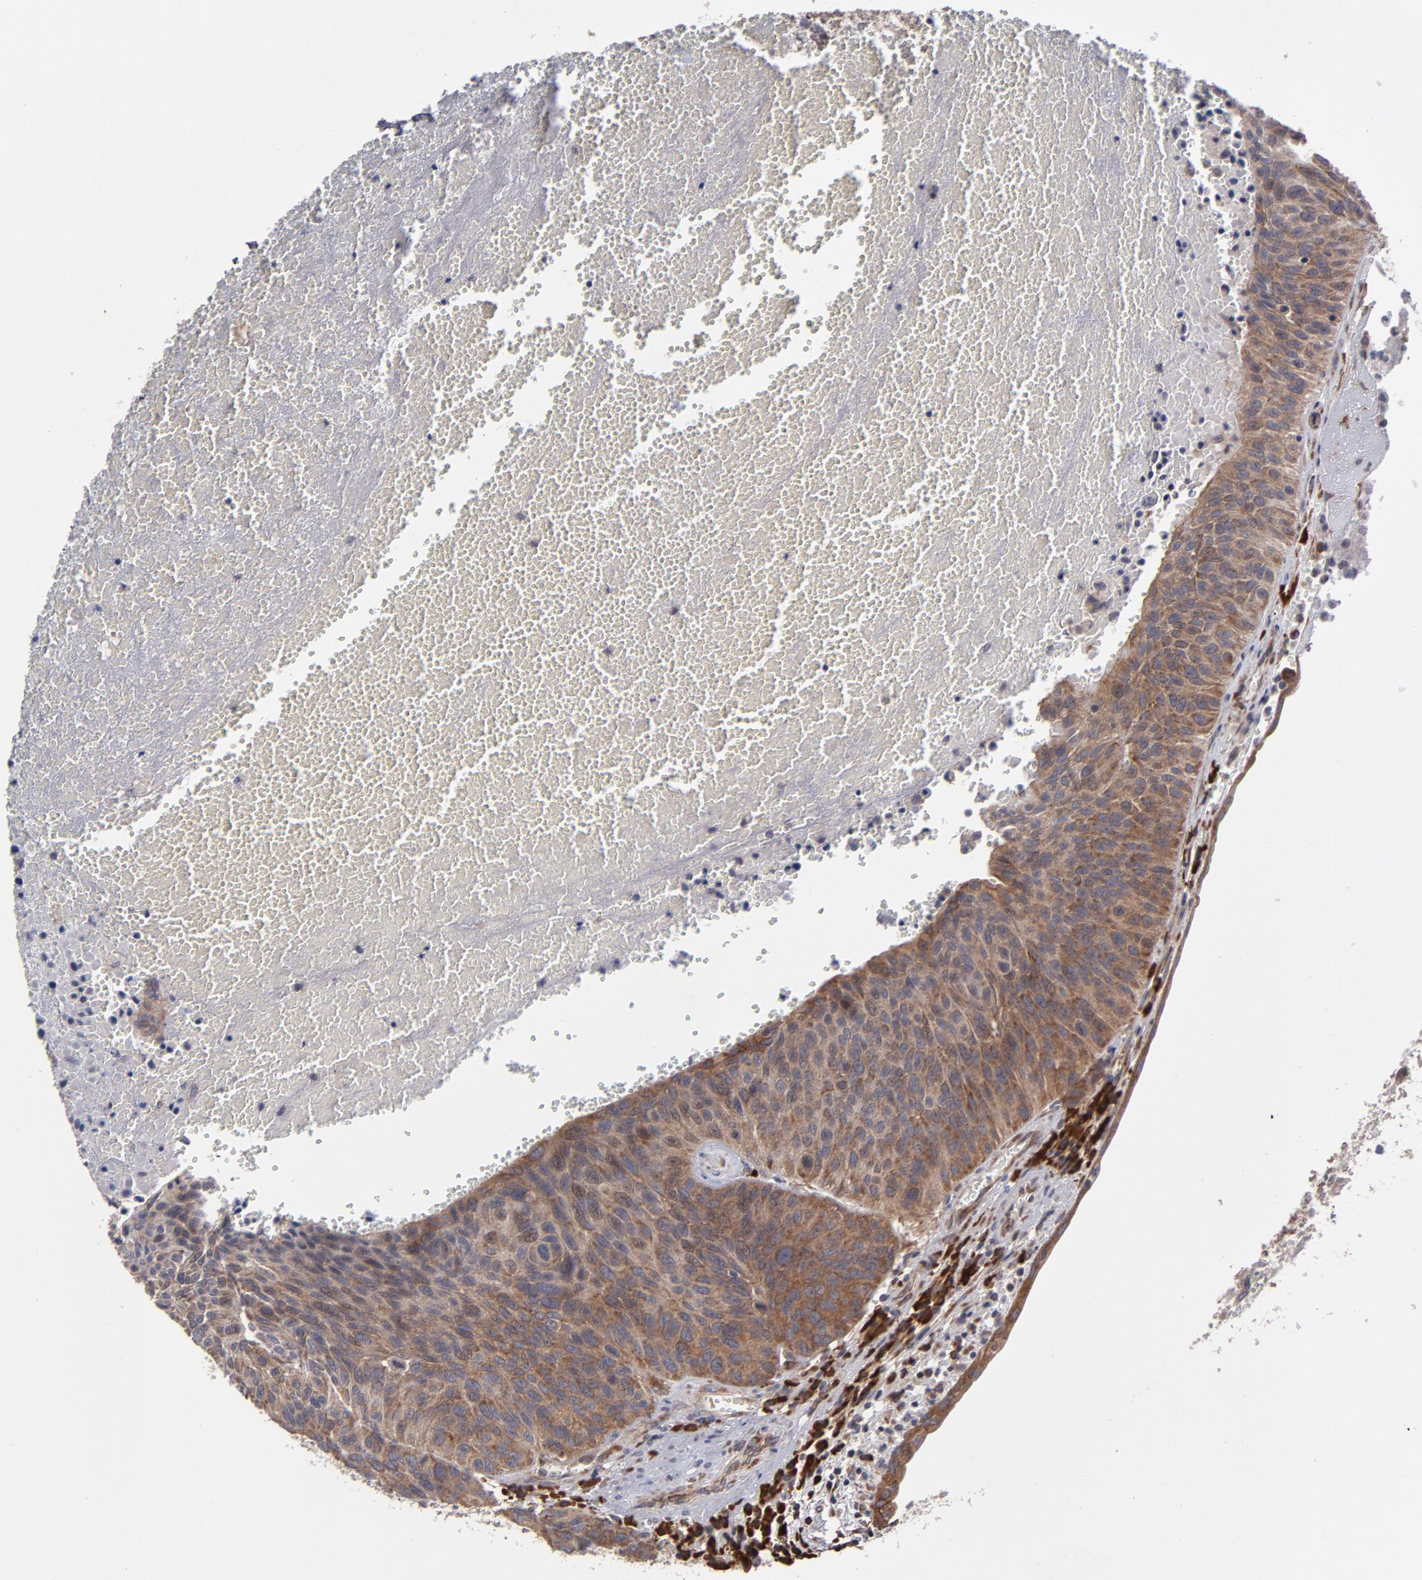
{"staining": {"intensity": "moderate", "quantity": "25%-75%", "location": "cytoplasmic/membranous"}, "tissue": "urothelial cancer", "cell_type": "Tumor cells", "image_type": "cancer", "snomed": [{"axis": "morphology", "description": "Urothelial carcinoma, High grade"}, {"axis": "topography", "description": "Urinary bladder"}], "caption": "About 25%-75% of tumor cells in human urothelial cancer show moderate cytoplasmic/membranous protein staining as visualized by brown immunohistochemical staining.", "gene": "SND1", "patient": {"sex": "male", "age": 66}}